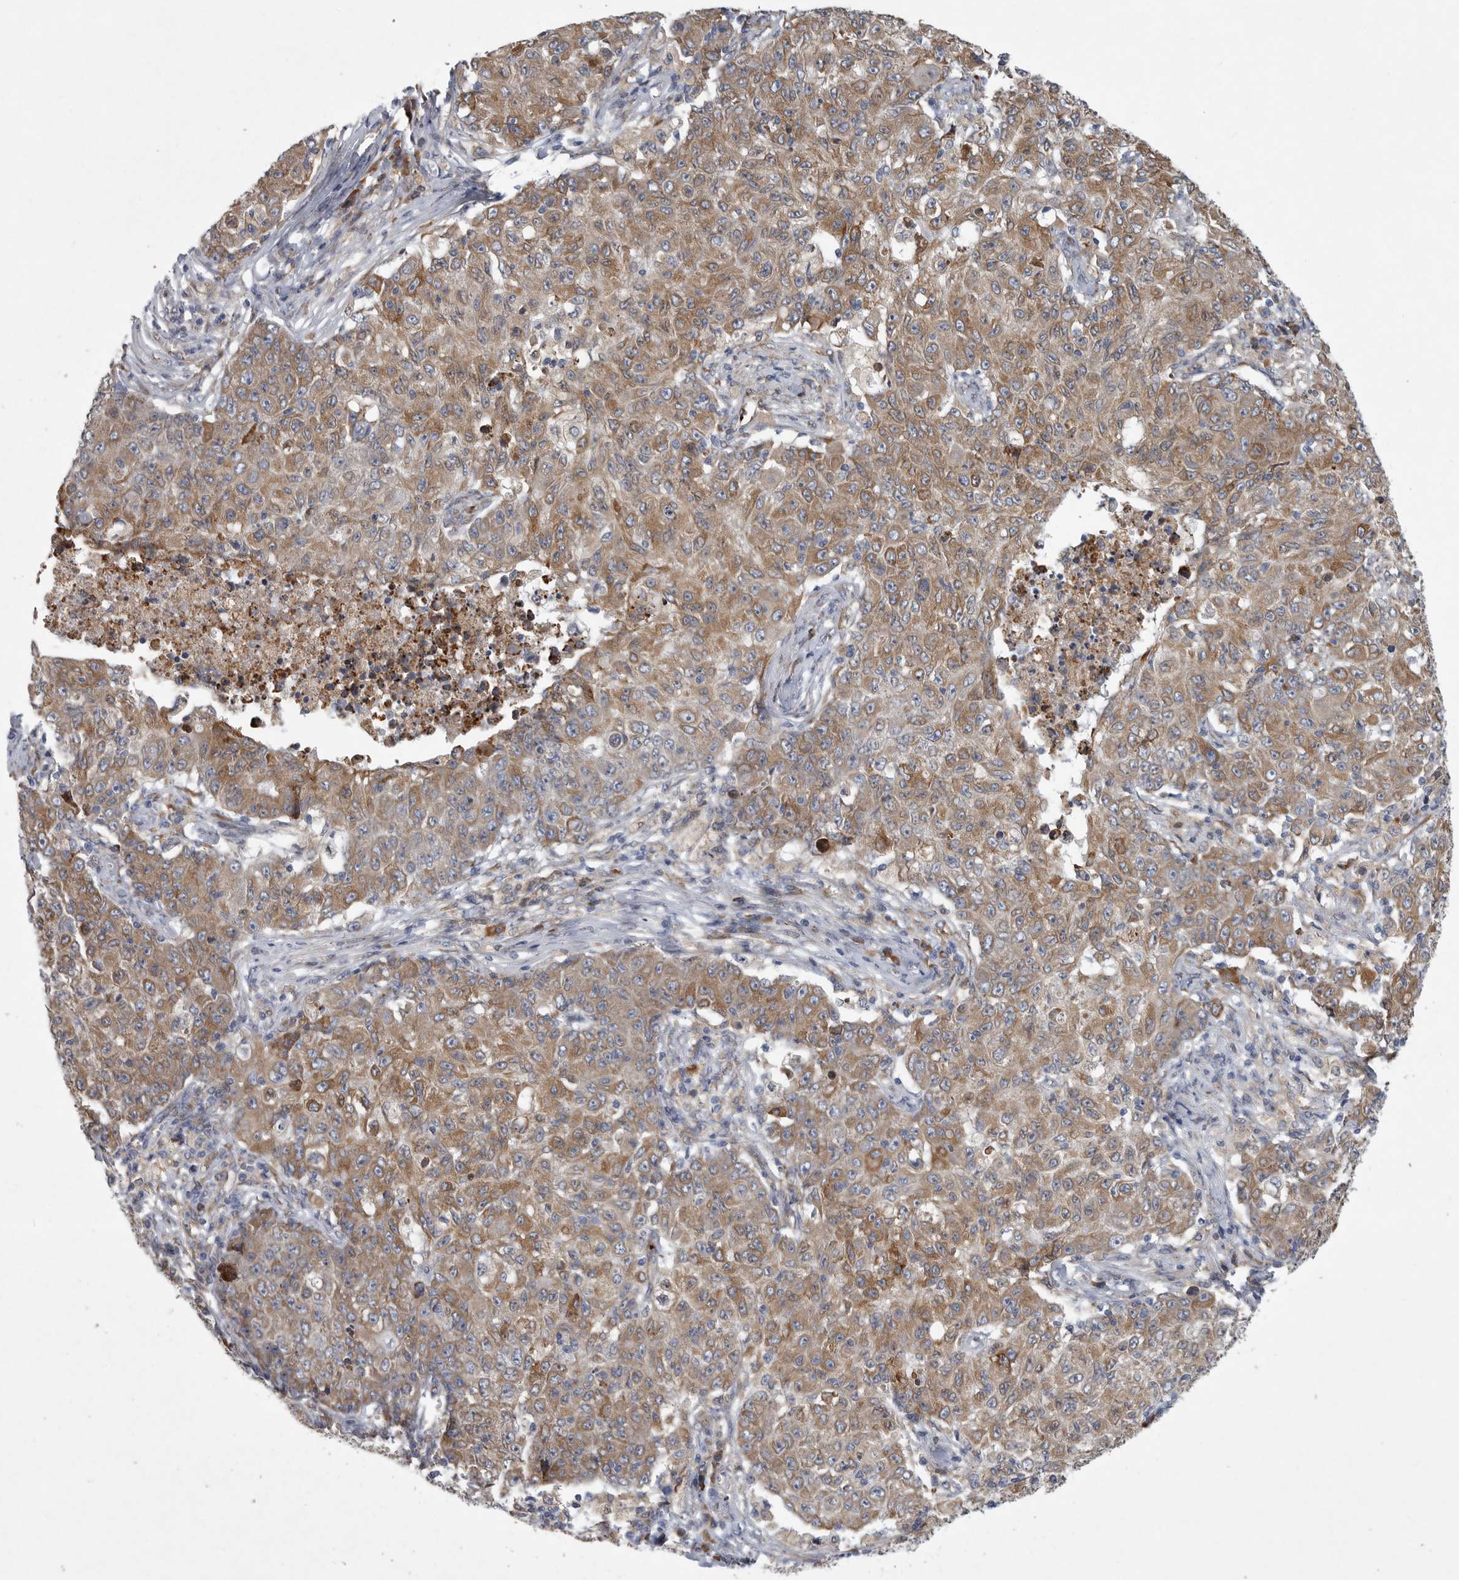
{"staining": {"intensity": "moderate", "quantity": ">75%", "location": "cytoplasmic/membranous"}, "tissue": "ovarian cancer", "cell_type": "Tumor cells", "image_type": "cancer", "snomed": [{"axis": "morphology", "description": "Carcinoma, endometroid"}, {"axis": "topography", "description": "Ovary"}], "caption": "IHC micrograph of human ovarian cancer (endometroid carcinoma) stained for a protein (brown), which displays medium levels of moderate cytoplasmic/membranous staining in about >75% of tumor cells.", "gene": "MINPP1", "patient": {"sex": "female", "age": 42}}